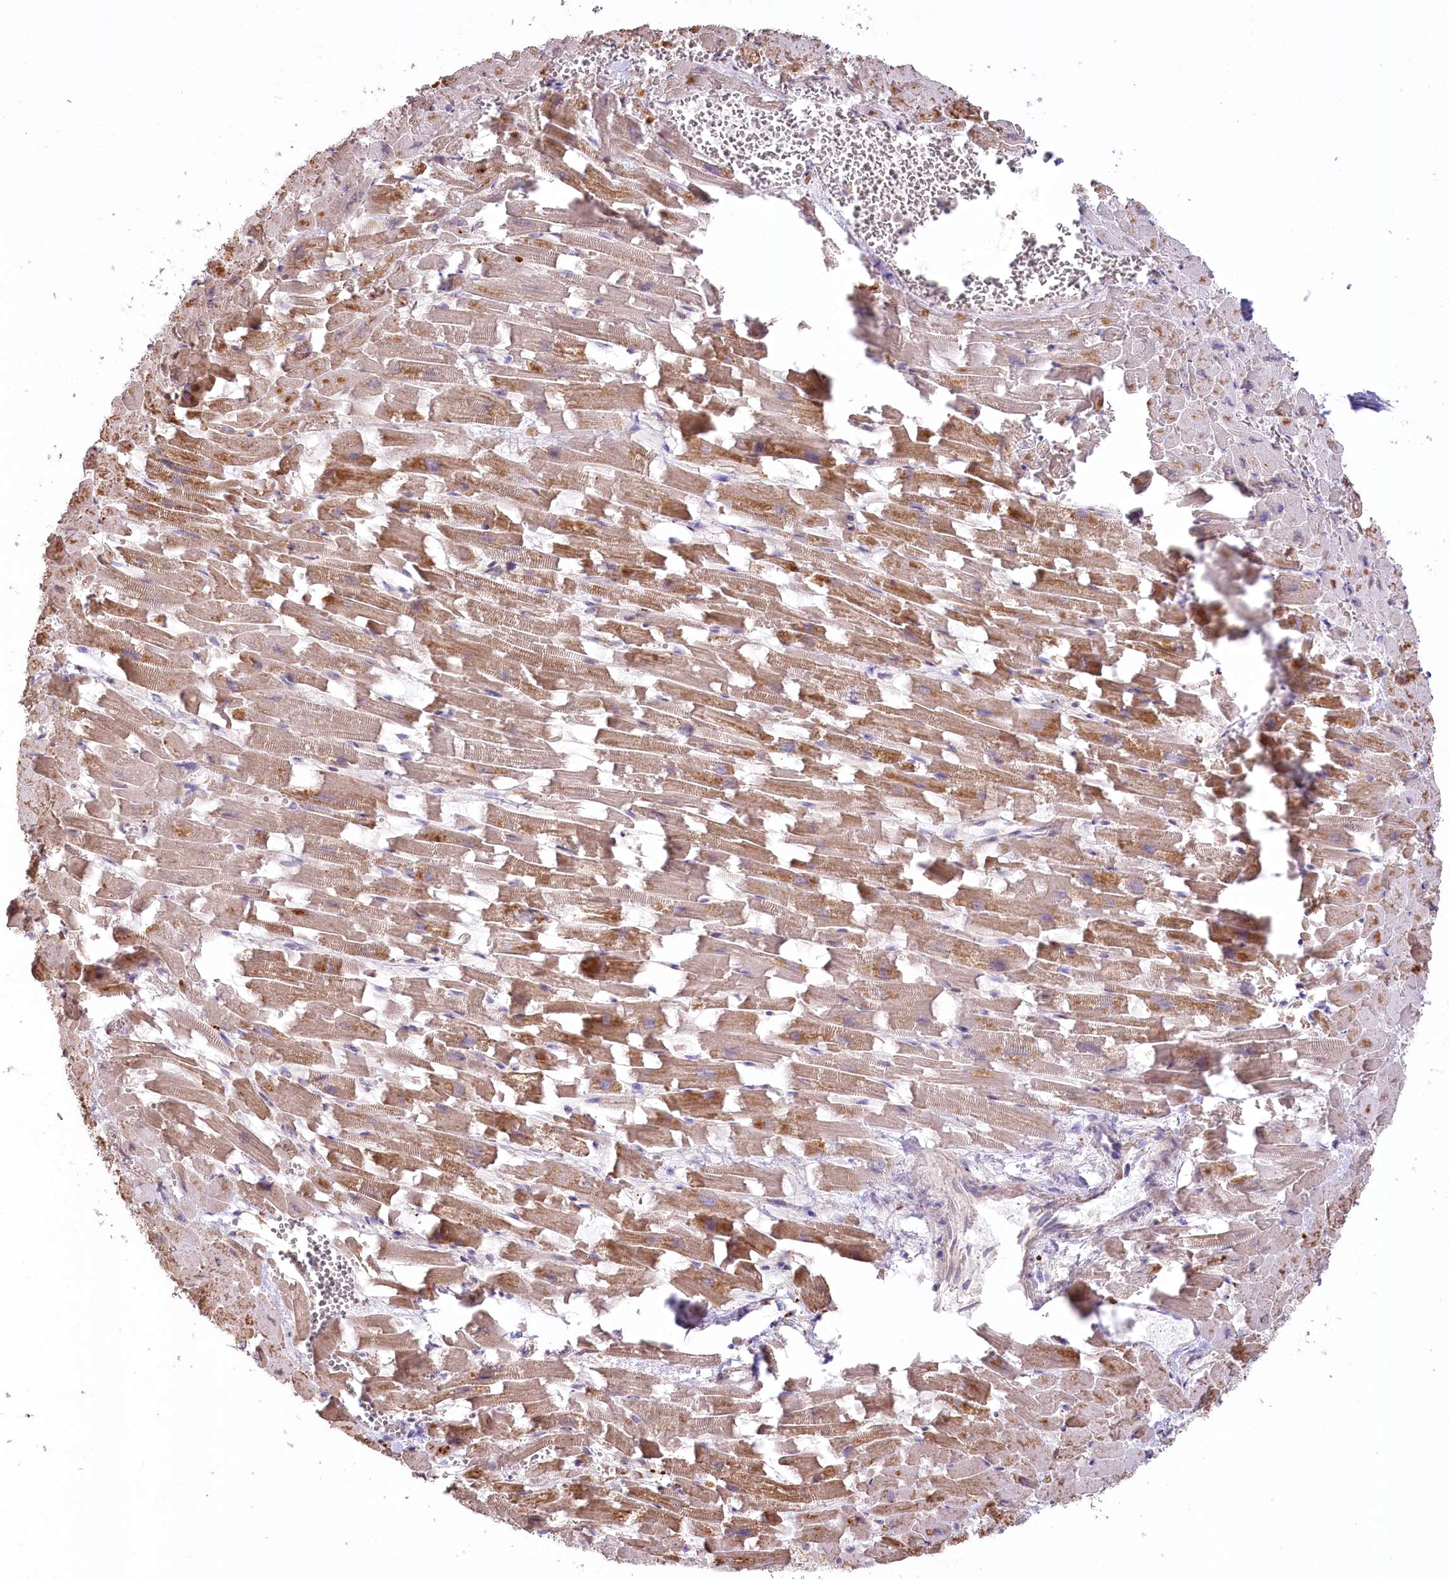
{"staining": {"intensity": "moderate", "quantity": ">75%", "location": "cytoplasmic/membranous"}, "tissue": "heart muscle", "cell_type": "Cardiomyocytes", "image_type": "normal", "snomed": [{"axis": "morphology", "description": "Normal tissue, NOS"}, {"axis": "topography", "description": "Heart"}], "caption": "An image of human heart muscle stained for a protein demonstrates moderate cytoplasmic/membranous brown staining in cardiomyocytes.", "gene": "SLC6A11", "patient": {"sex": "female", "age": 64}}